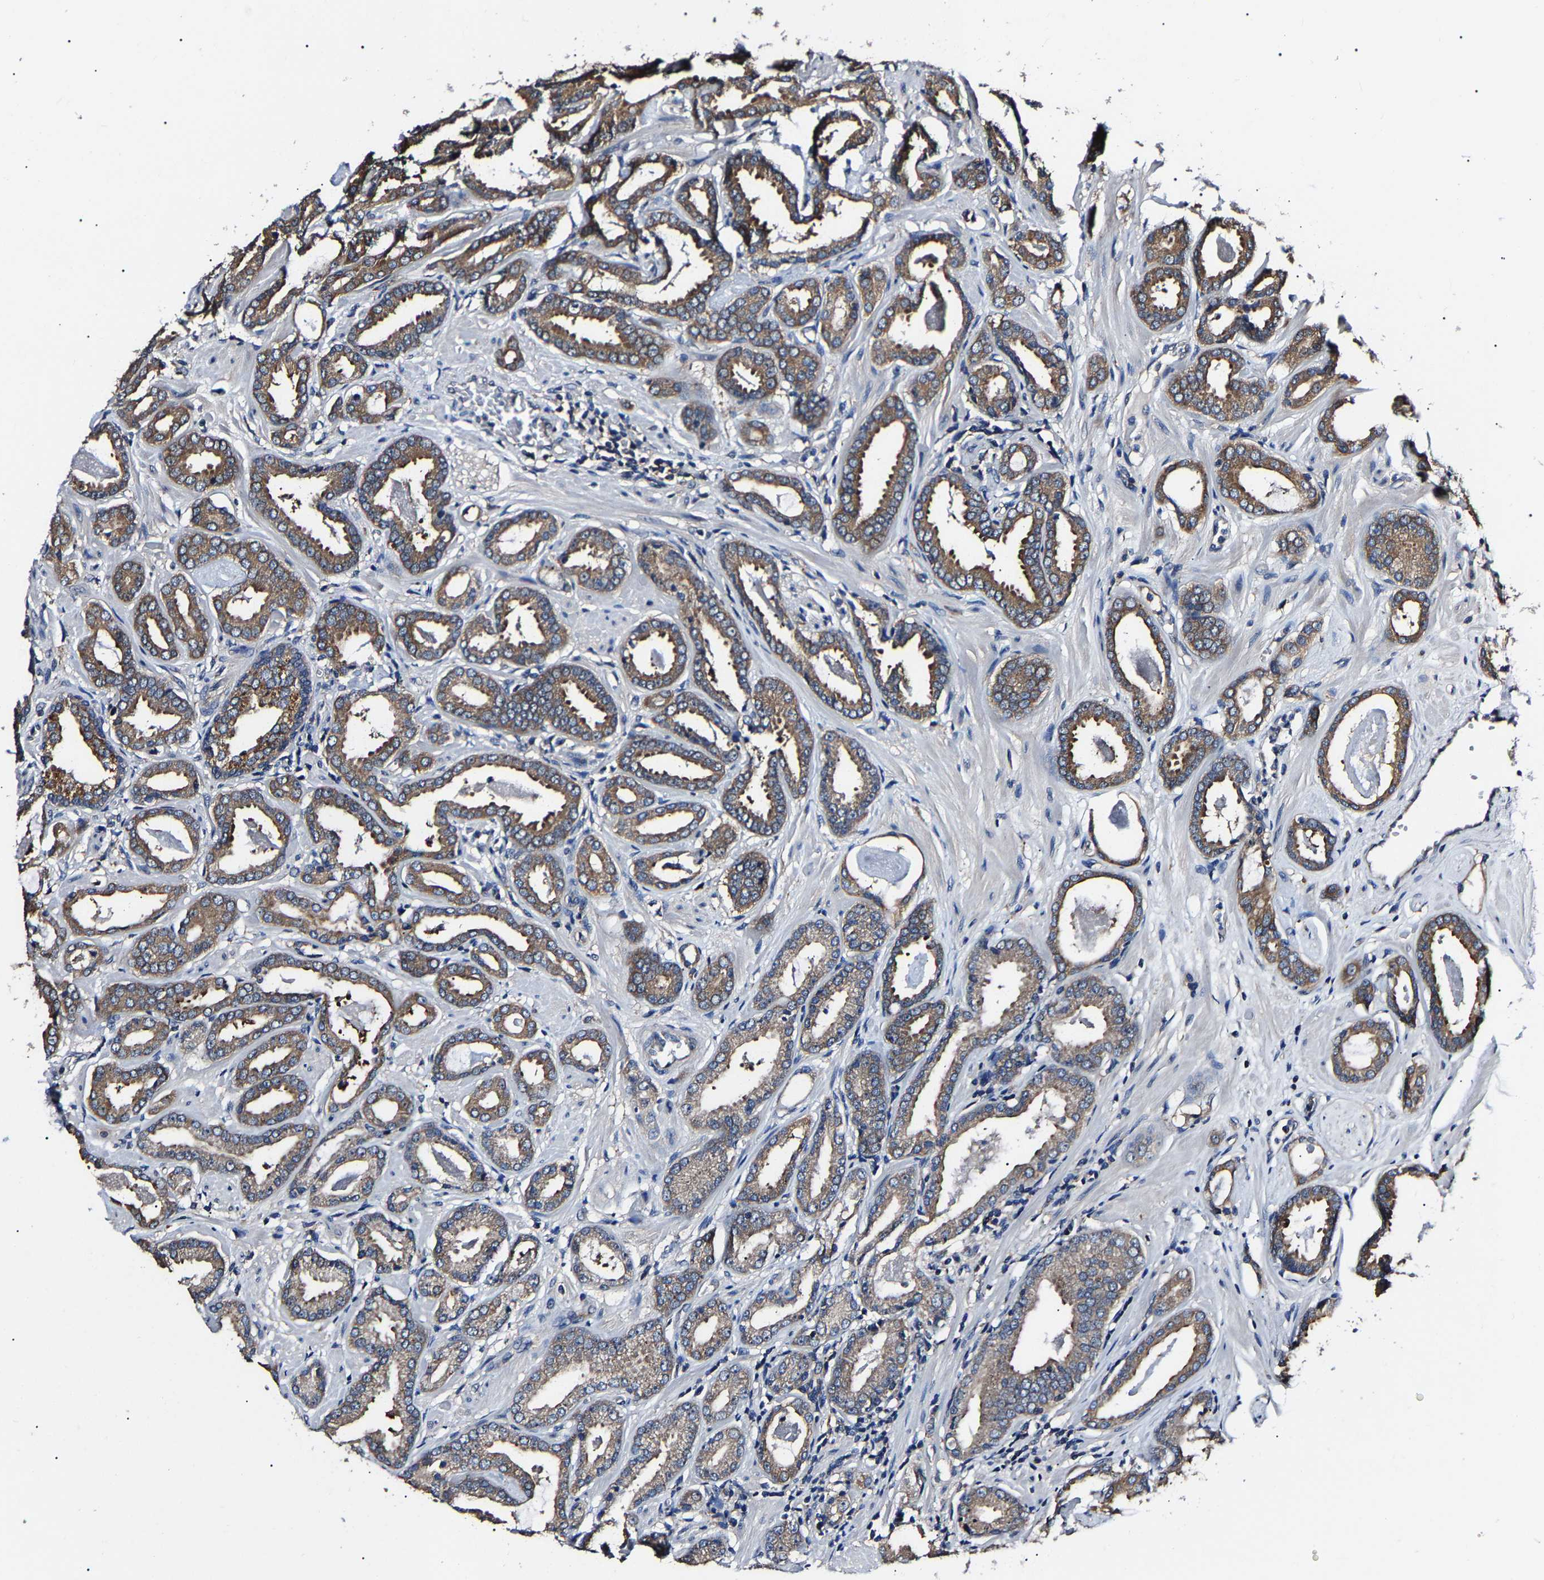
{"staining": {"intensity": "moderate", "quantity": ">75%", "location": "cytoplasmic/membranous"}, "tissue": "prostate cancer", "cell_type": "Tumor cells", "image_type": "cancer", "snomed": [{"axis": "morphology", "description": "Adenocarcinoma, Low grade"}, {"axis": "topography", "description": "Prostate"}], "caption": "High-power microscopy captured an immunohistochemistry micrograph of prostate adenocarcinoma (low-grade), revealing moderate cytoplasmic/membranous positivity in approximately >75% of tumor cells.", "gene": "CCT8", "patient": {"sex": "male", "age": 53}}